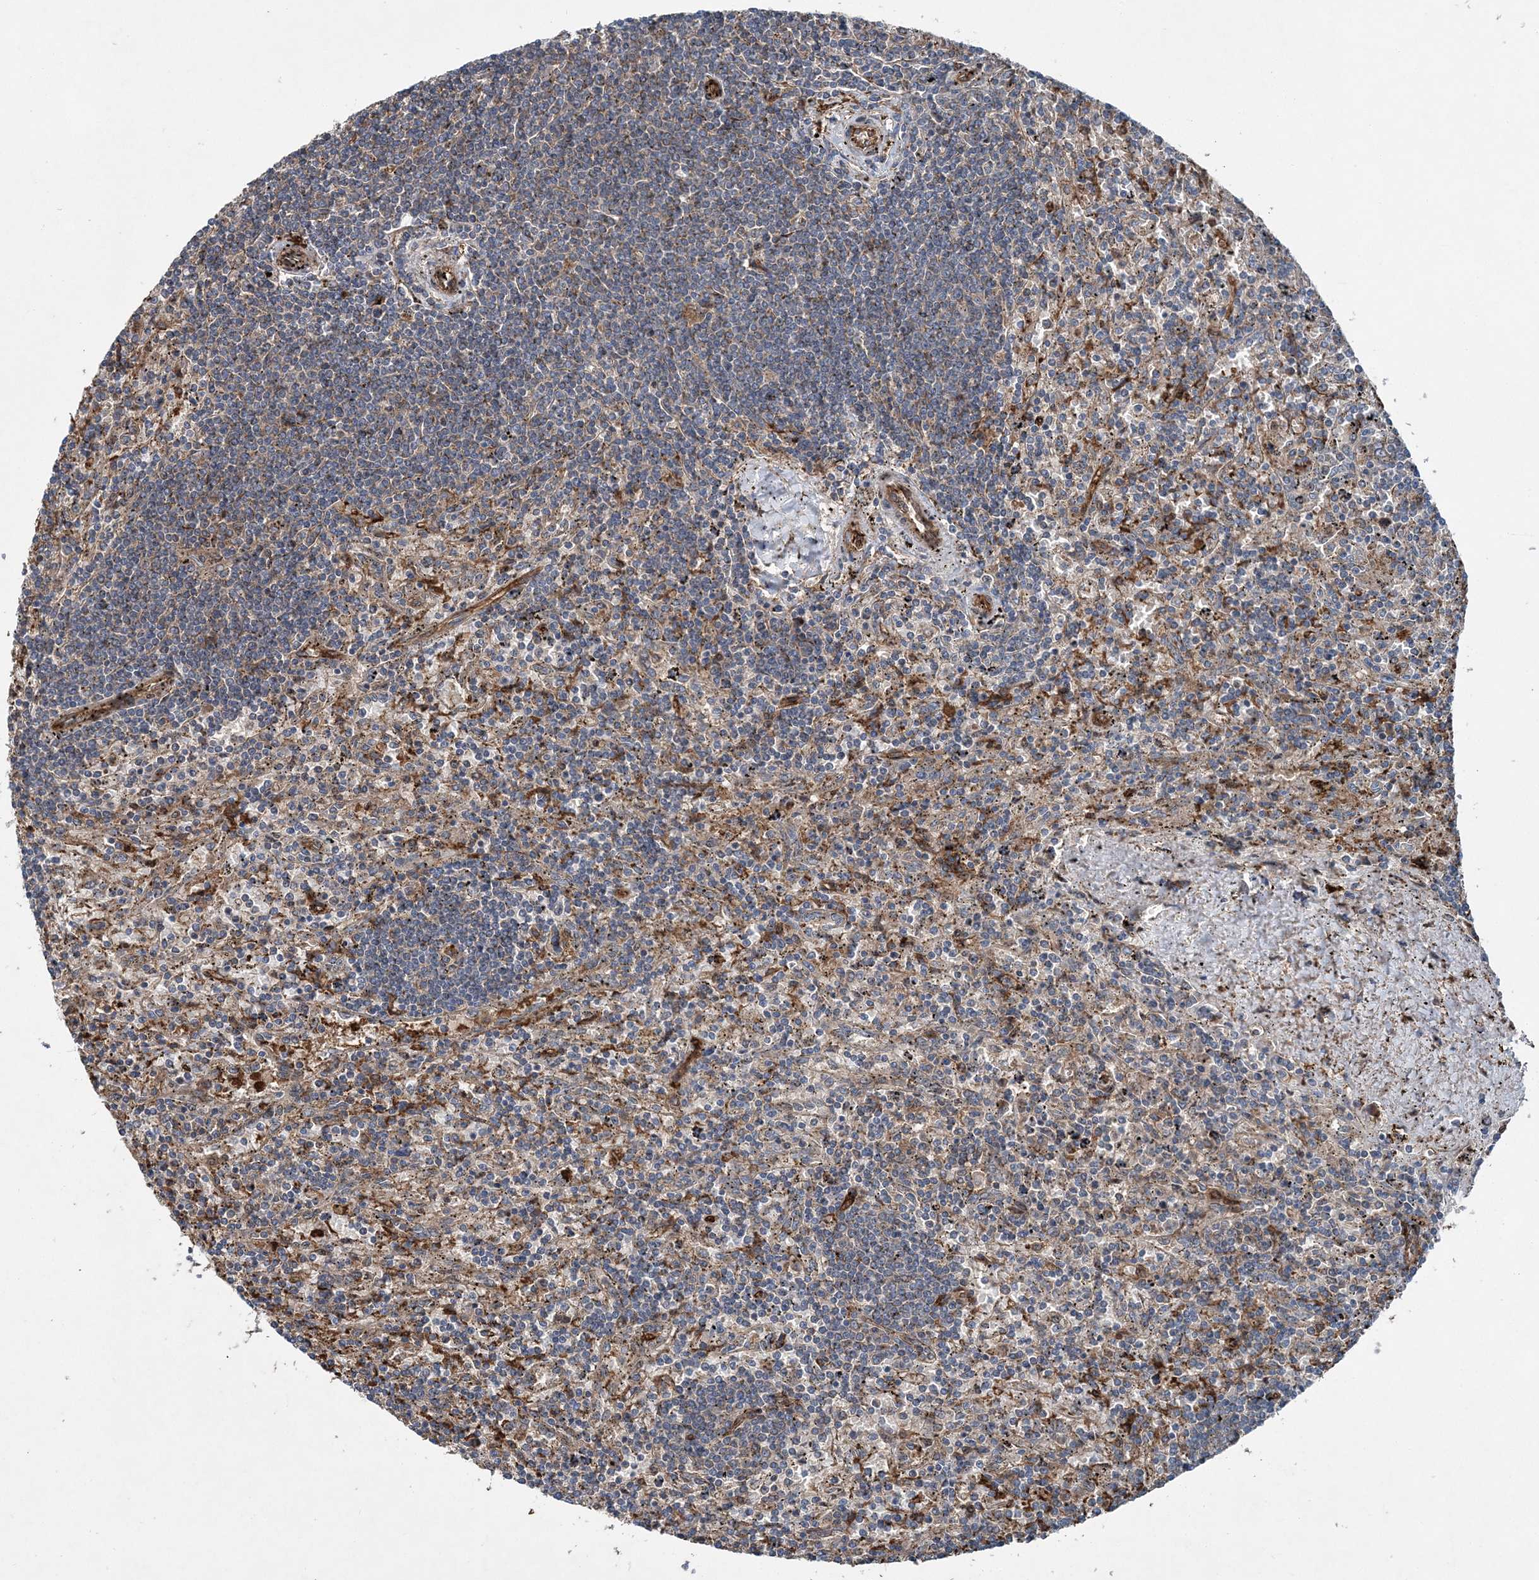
{"staining": {"intensity": "negative", "quantity": "none", "location": "none"}, "tissue": "lymphoma", "cell_type": "Tumor cells", "image_type": "cancer", "snomed": [{"axis": "morphology", "description": "Malignant lymphoma, non-Hodgkin's type, Low grade"}, {"axis": "topography", "description": "Spleen"}], "caption": "The IHC image has no significant staining in tumor cells of low-grade malignant lymphoma, non-Hodgkin's type tissue. (Stains: DAB (3,3'-diaminobenzidine) immunohistochemistry with hematoxylin counter stain, Microscopy: brightfield microscopy at high magnification).", "gene": "SPOPL", "patient": {"sex": "male", "age": 76}}